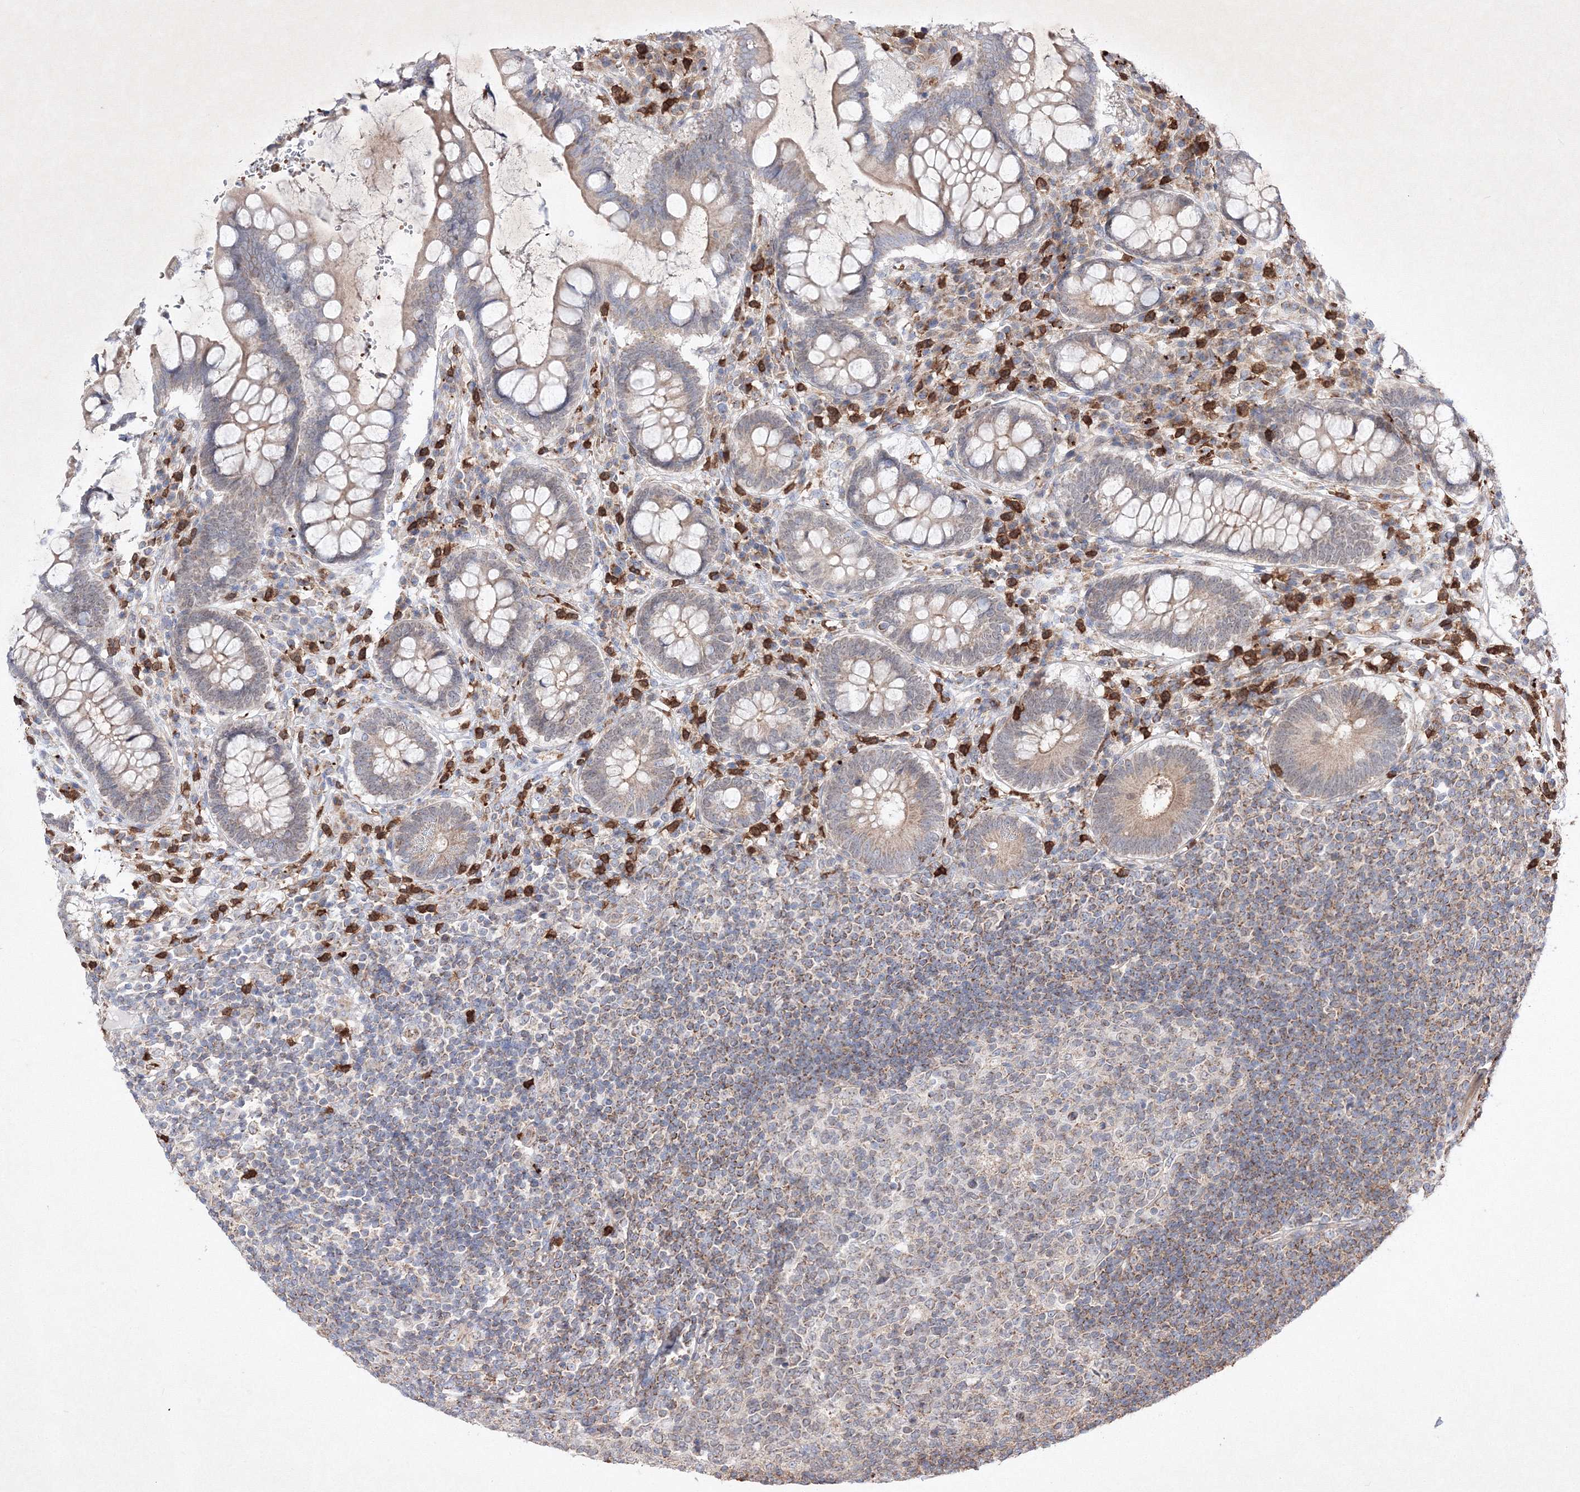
{"staining": {"intensity": "moderate", "quantity": ">75%", "location": "cytoplasmic/membranous"}, "tissue": "colon", "cell_type": "Endothelial cells", "image_type": "normal", "snomed": [{"axis": "morphology", "description": "Normal tissue, NOS"}, {"axis": "topography", "description": "Colon"}], "caption": "Protein staining of normal colon demonstrates moderate cytoplasmic/membranous staining in about >75% of endothelial cells.", "gene": "OPA1", "patient": {"sex": "female", "age": 79}}